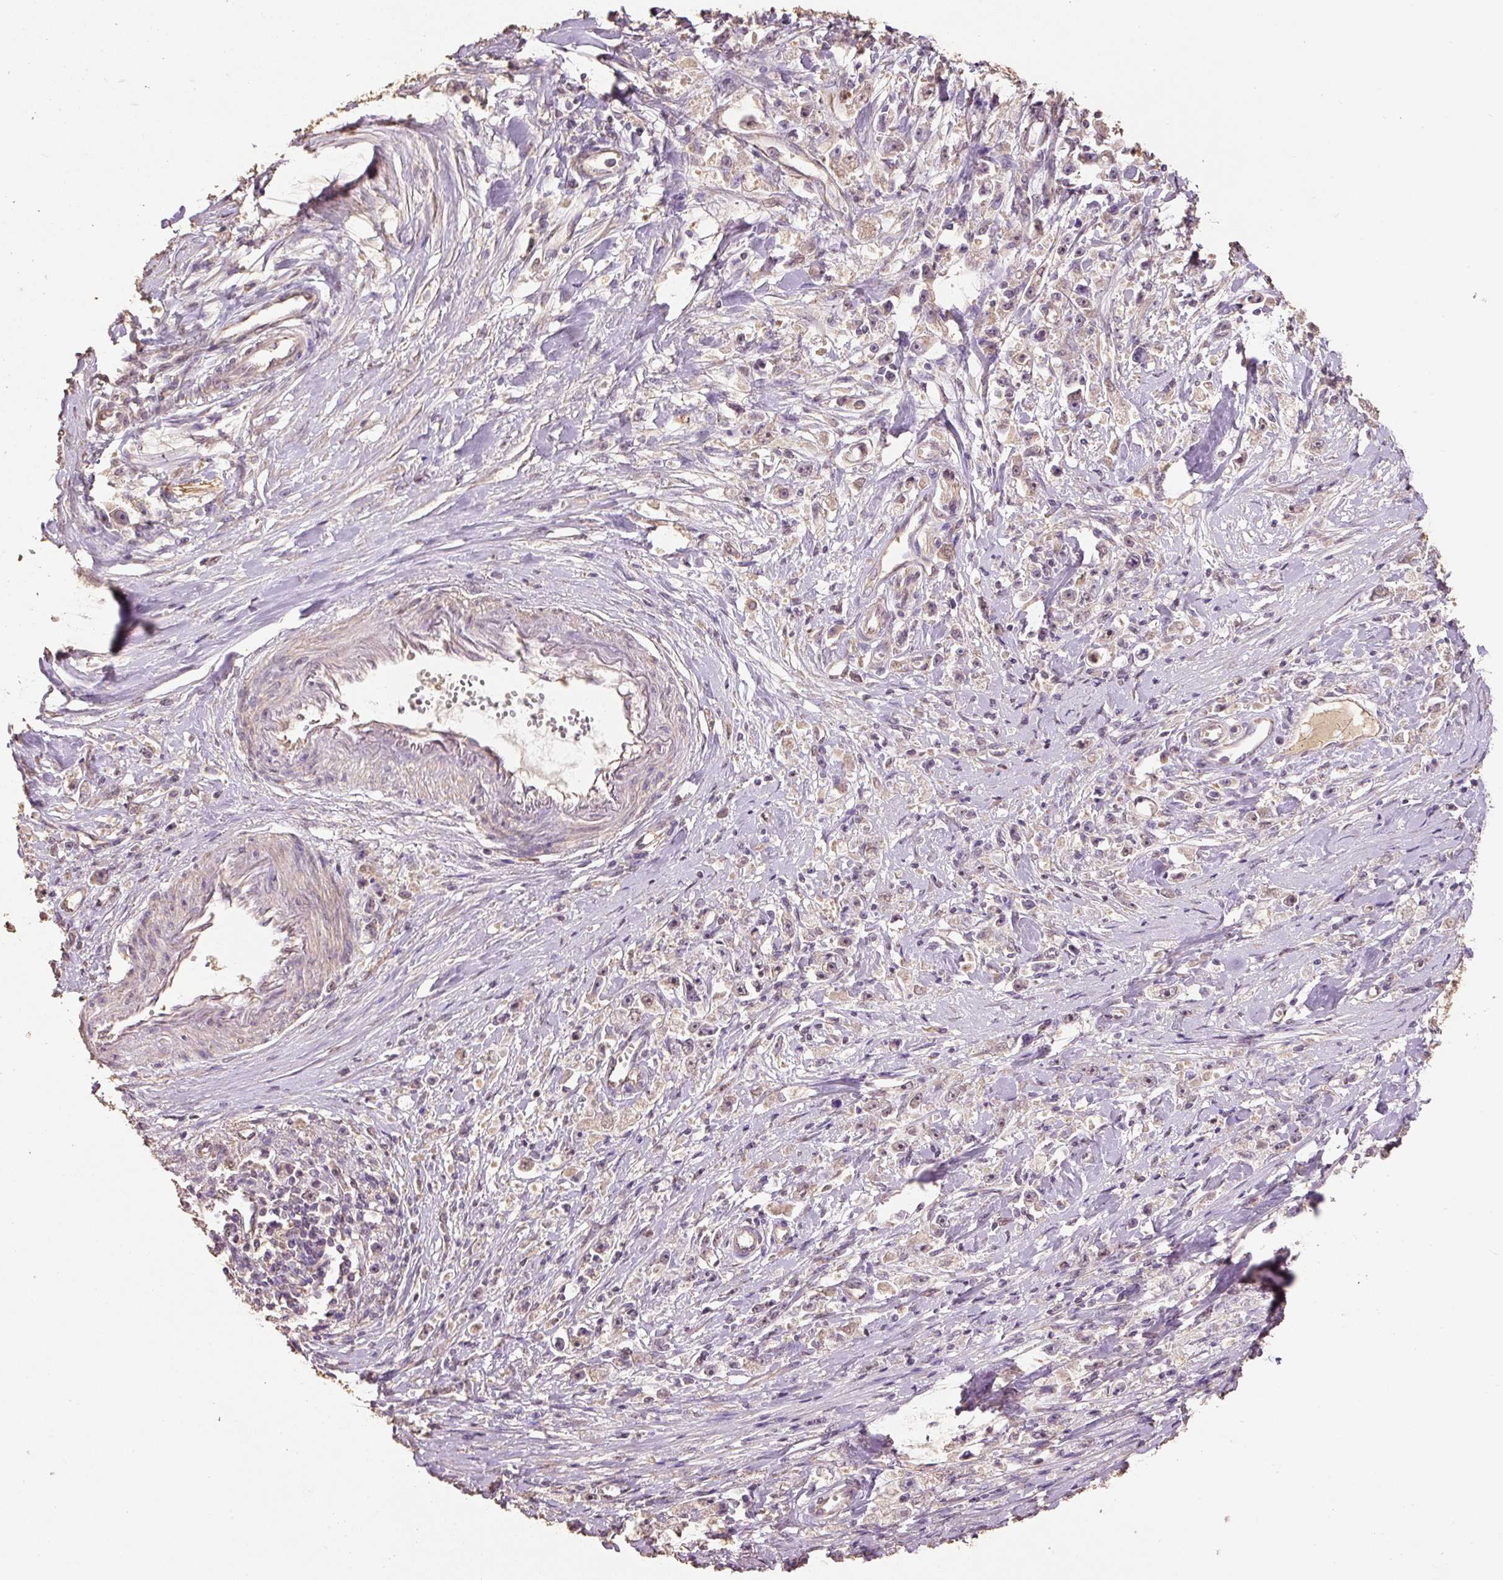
{"staining": {"intensity": "weak", "quantity": ">75%", "location": "cytoplasmic/membranous"}, "tissue": "stomach cancer", "cell_type": "Tumor cells", "image_type": "cancer", "snomed": [{"axis": "morphology", "description": "Adenocarcinoma, NOS"}, {"axis": "topography", "description": "Stomach"}], "caption": "Stomach adenocarcinoma stained for a protein (brown) demonstrates weak cytoplasmic/membranous positive positivity in approximately >75% of tumor cells.", "gene": "HERC2", "patient": {"sex": "female", "age": 59}}